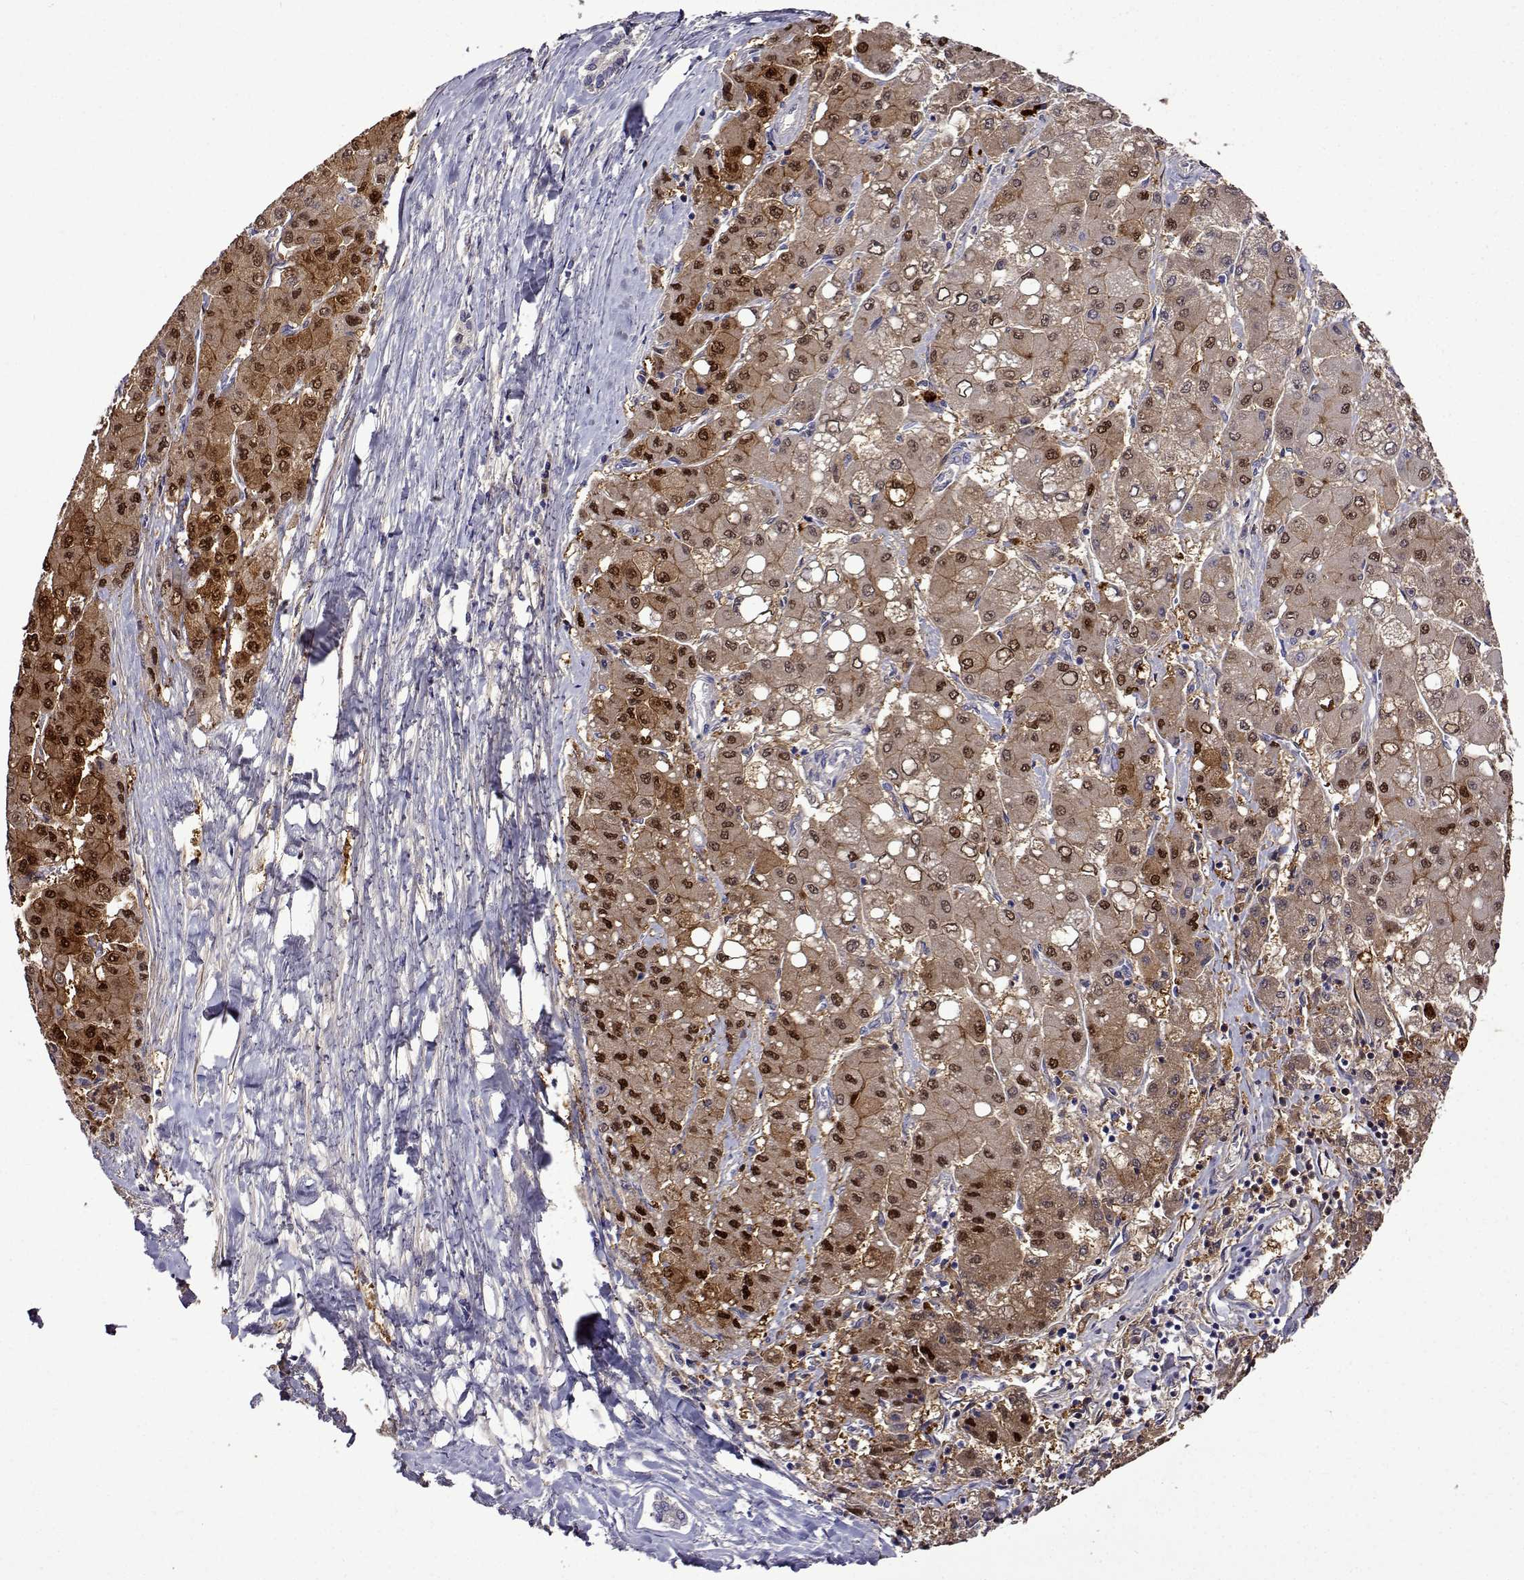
{"staining": {"intensity": "moderate", "quantity": ">75%", "location": "cytoplasmic/membranous,nuclear"}, "tissue": "liver cancer", "cell_type": "Tumor cells", "image_type": "cancer", "snomed": [{"axis": "morphology", "description": "Carcinoma, Hepatocellular, NOS"}, {"axis": "topography", "description": "Liver"}], "caption": "Protein staining shows moderate cytoplasmic/membranous and nuclear staining in about >75% of tumor cells in liver cancer.", "gene": "SULT2A1", "patient": {"sex": "male", "age": 40}}